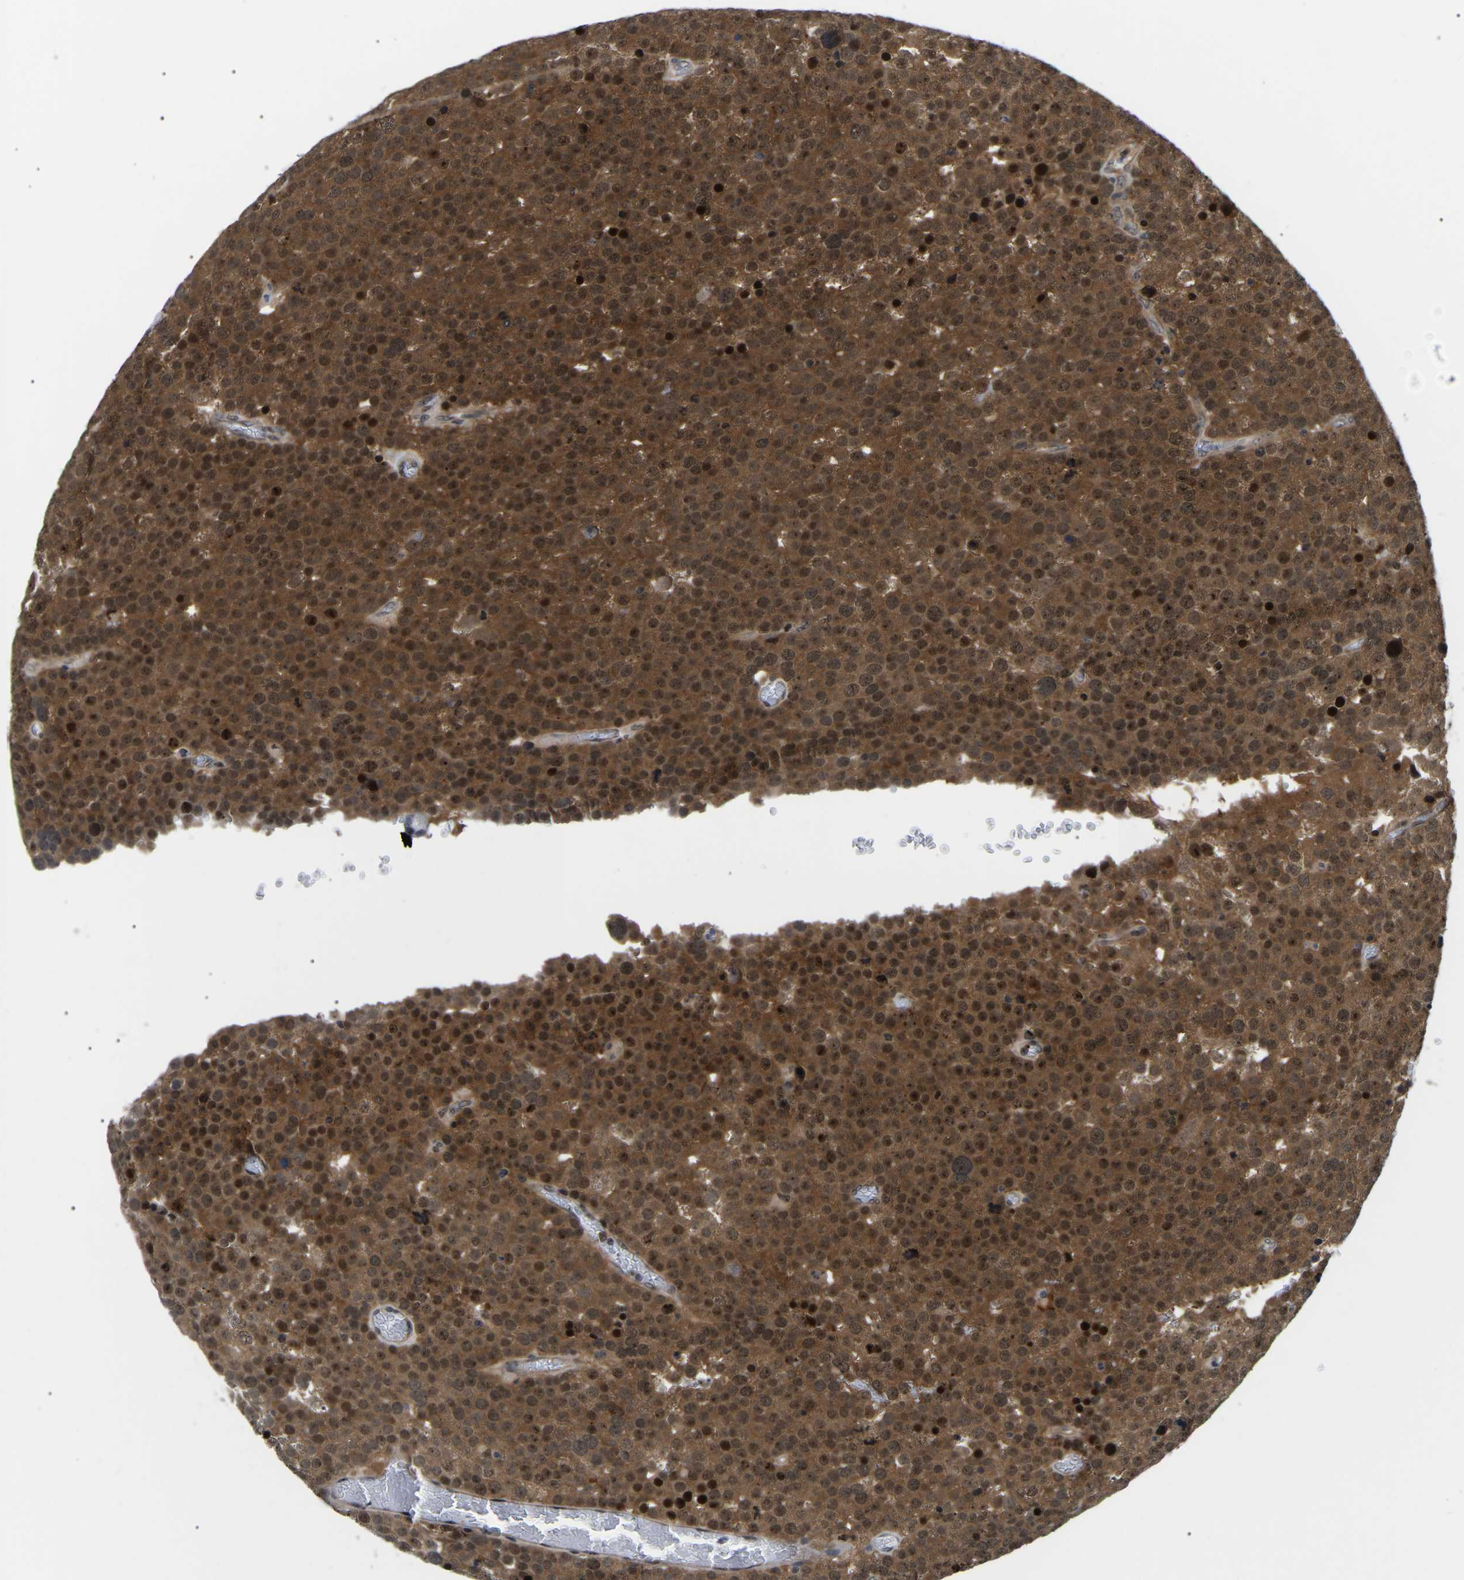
{"staining": {"intensity": "moderate", "quantity": ">75%", "location": "cytoplasmic/membranous,nuclear"}, "tissue": "testis cancer", "cell_type": "Tumor cells", "image_type": "cancer", "snomed": [{"axis": "morphology", "description": "Normal tissue, NOS"}, {"axis": "morphology", "description": "Seminoma, NOS"}, {"axis": "topography", "description": "Testis"}], "caption": "Testis cancer stained with a protein marker demonstrates moderate staining in tumor cells.", "gene": "RRP1B", "patient": {"sex": "male", "age": 71}}